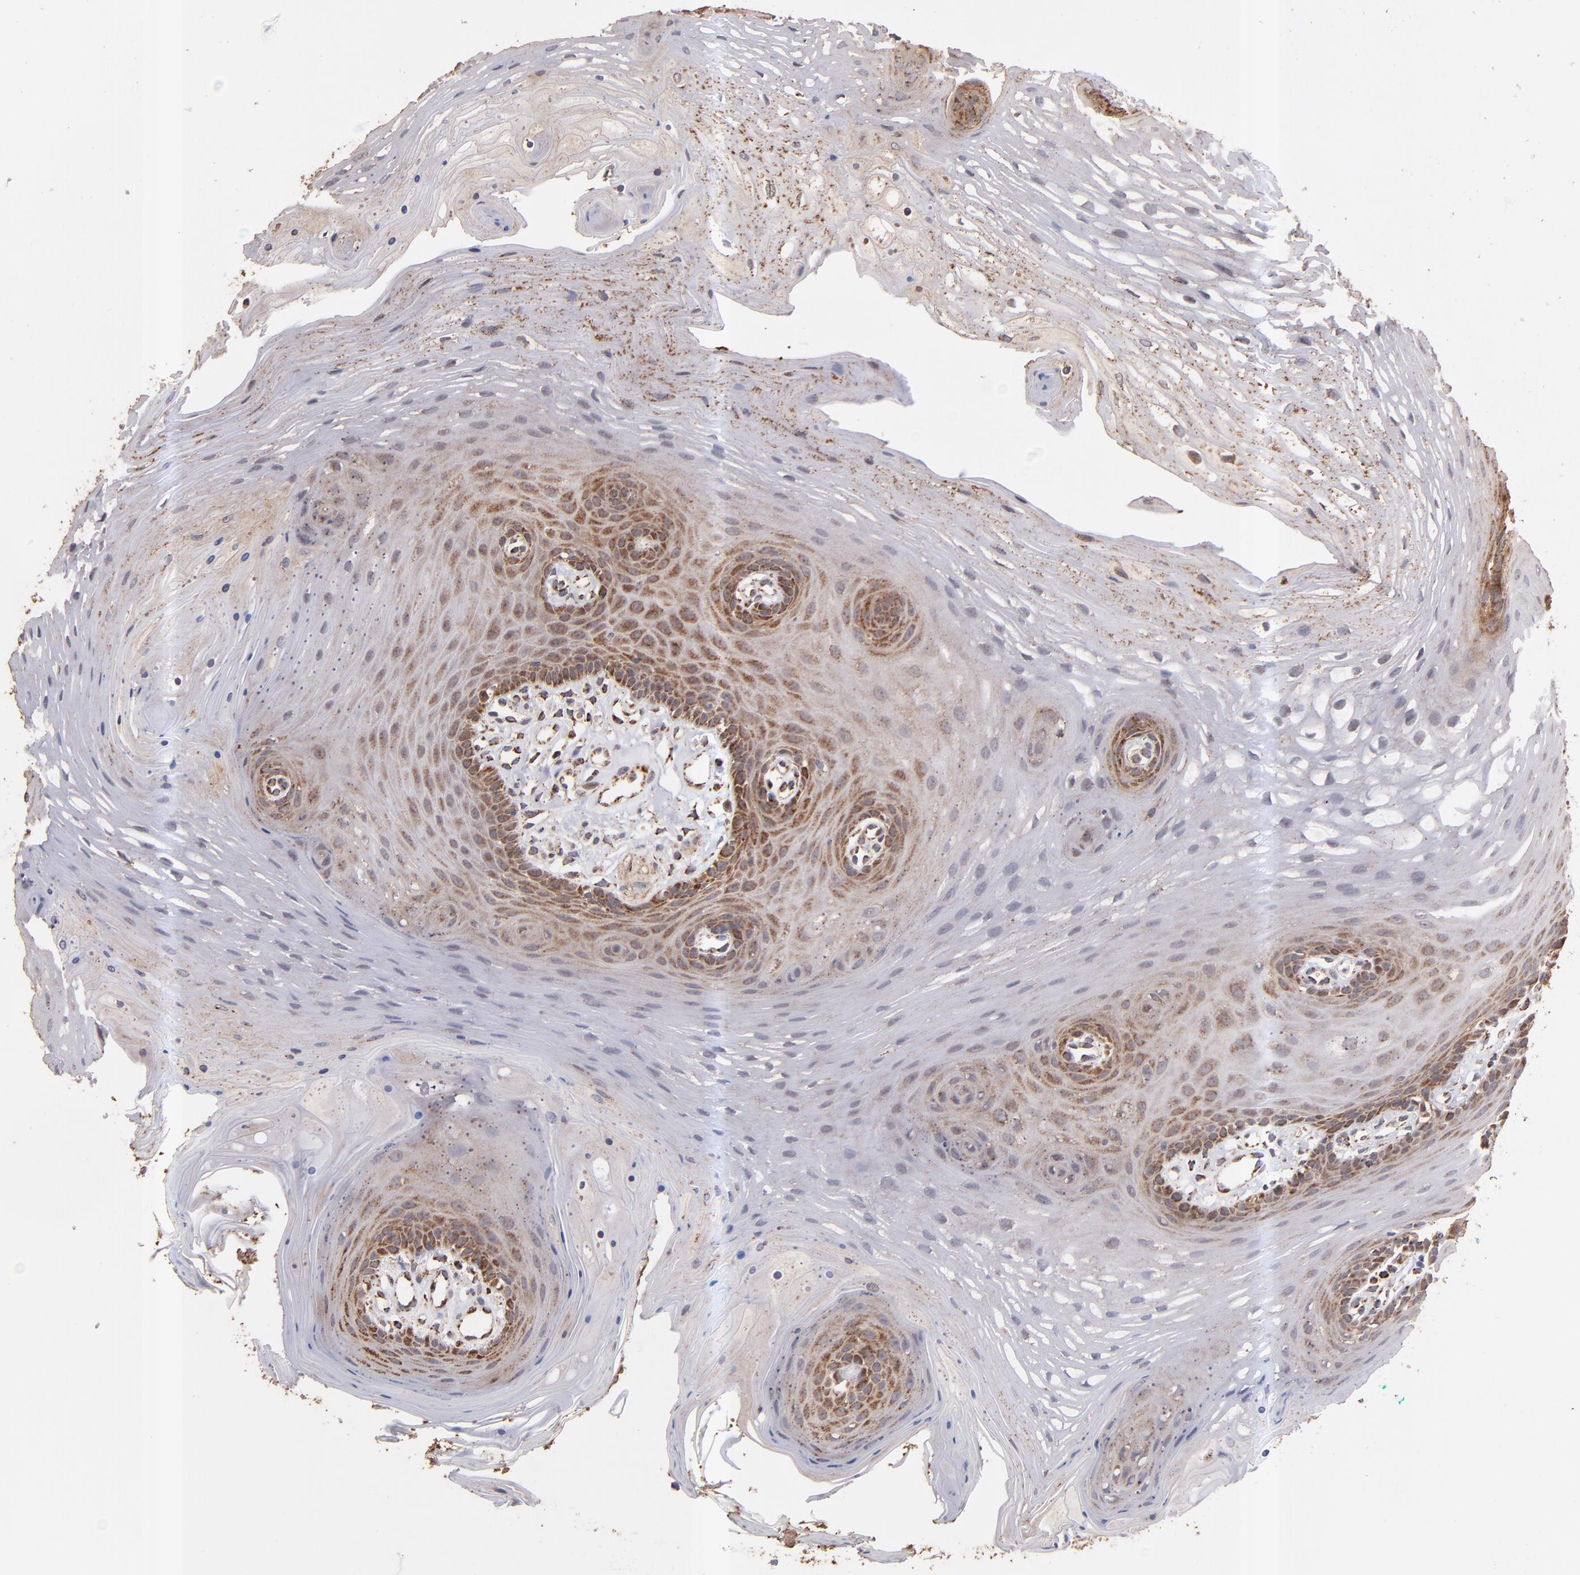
{"staining": {"intensity": "moderate", "quantity": "25%-75%", "location": "cytoplasmic/membranous"}, "tissue": "oral mucosa", "cell_type": "Squamous epithelial cells", "image_type": "normal", "snomed": [{"axis": "morphology", "description": "Normal tissue, NOS"}, {"axis": "topography", "description": "Oral tissue"}], "caption": "An immunohistochemistry (IHC) image of normal tissue is shown. Protein staining in brown shows moderate cytoplasmic/membranous positivity in oral mucosa within squamous epithelial cells. The staining was performed using DAB to visualize the protein expression in brown, while the nuclei were stained in blue with hematoxylin (Magnification: 20x).", "gene": "DLST", "patient": {"sex": "male", "age": 62}}